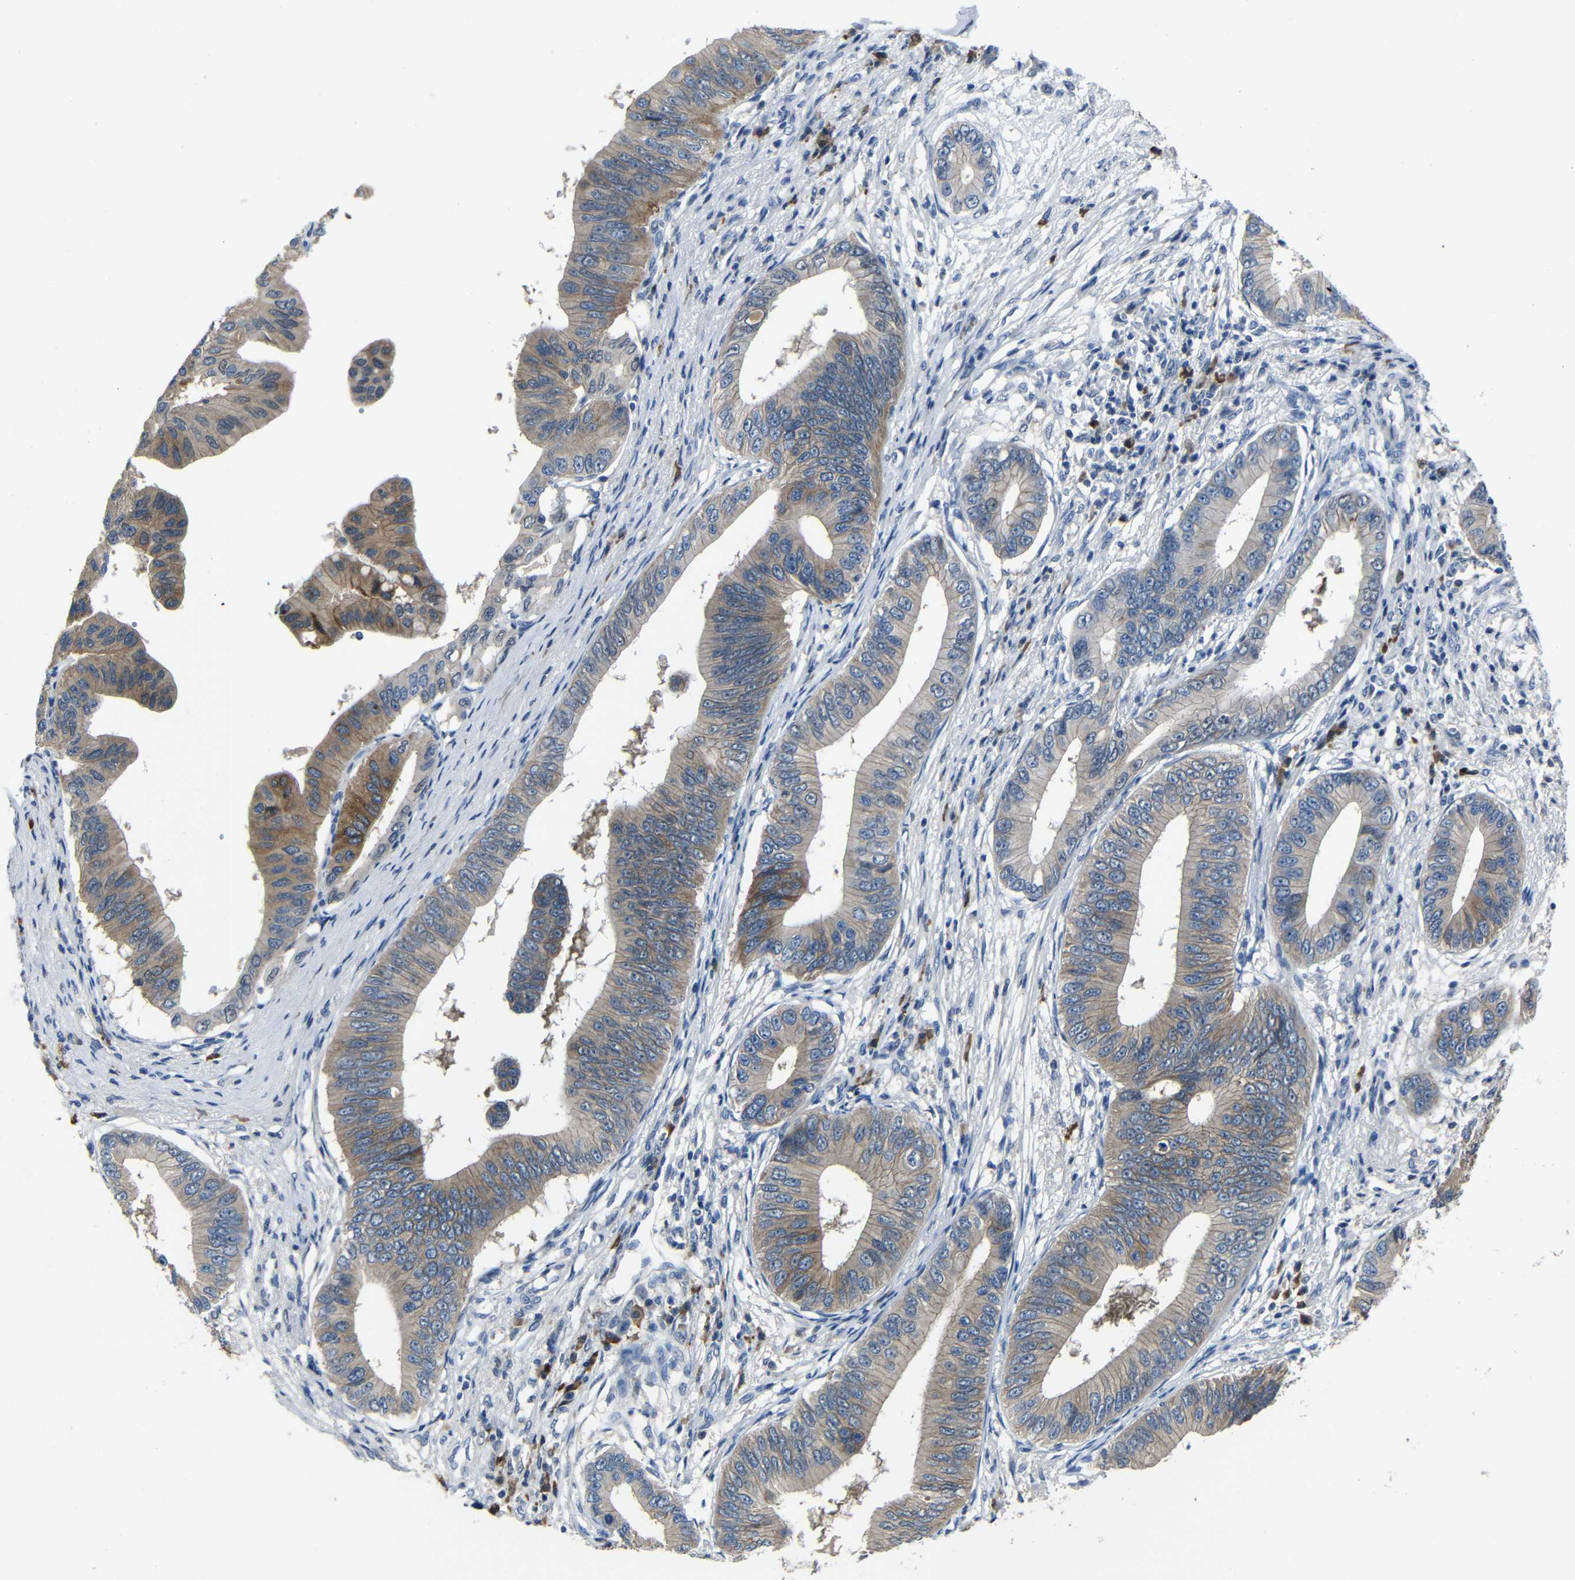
{"staining": {"intensity": "moderate", "quantity": "25%-75%", "location": "cytoplasmic/membranous"}, "tissue": "pancreatic cancer", "cell_type": "Tumor cells", "image_type": "cancer", "snomed": [{"axis": "morphology", "description": "Adenocarcinoma, NOS"}, {"axis": "topography", "description": "Pancreas"}], "caption": "Protein expression analysis of human pancreatic adenocarcinoma reveals moderate cytoplasmic/membranous expression in approximately 25%-75% of tumor cells. The staining was performed using DAB (3,3'-diaminobenzidine), with brown indicating positive protein expression. Nuclei are stained blue with hematoxylin.", "gene": "SEMA4B", "patient": {"sex": "male", "age": 77}}